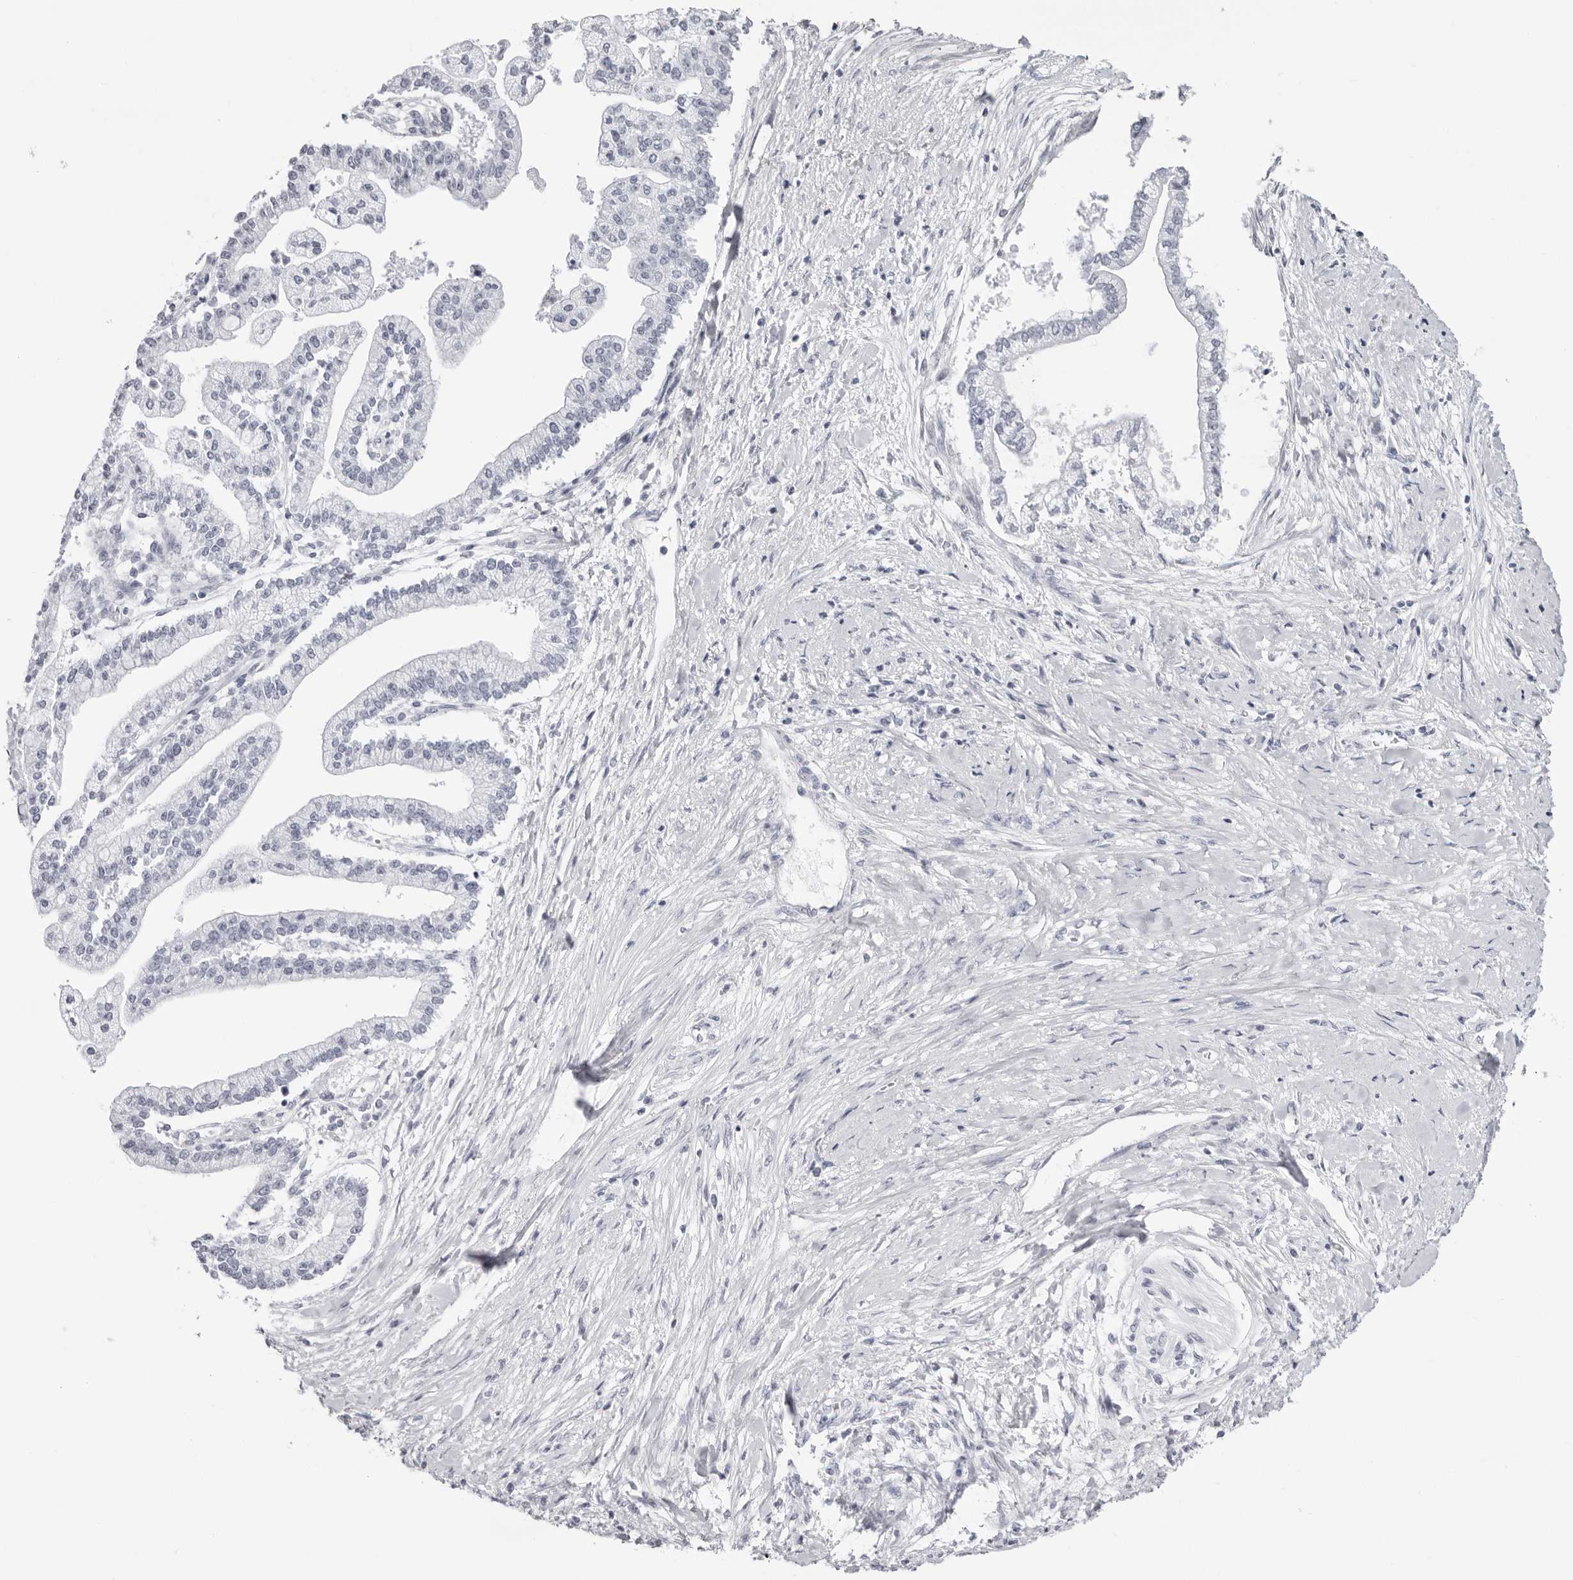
{"staining": {"intensity": "negative", "quantity": "none", "location": "none"}, "tissue": "liver cancer", "cell_type": "Tumor cells", "image_type": "cancer", "snomed": [{"axis": "morphology", "description": "Cholangiocarcinoma"}, {"axis": "topography", "description": "Liver"}], "caption": "An immunohistochemistry micrograph of liver cancer is shown. There is no staining in tumor cells of liver cancer.", "gene": "INSL3", "patient": {"sex": "male", "age": 50}}